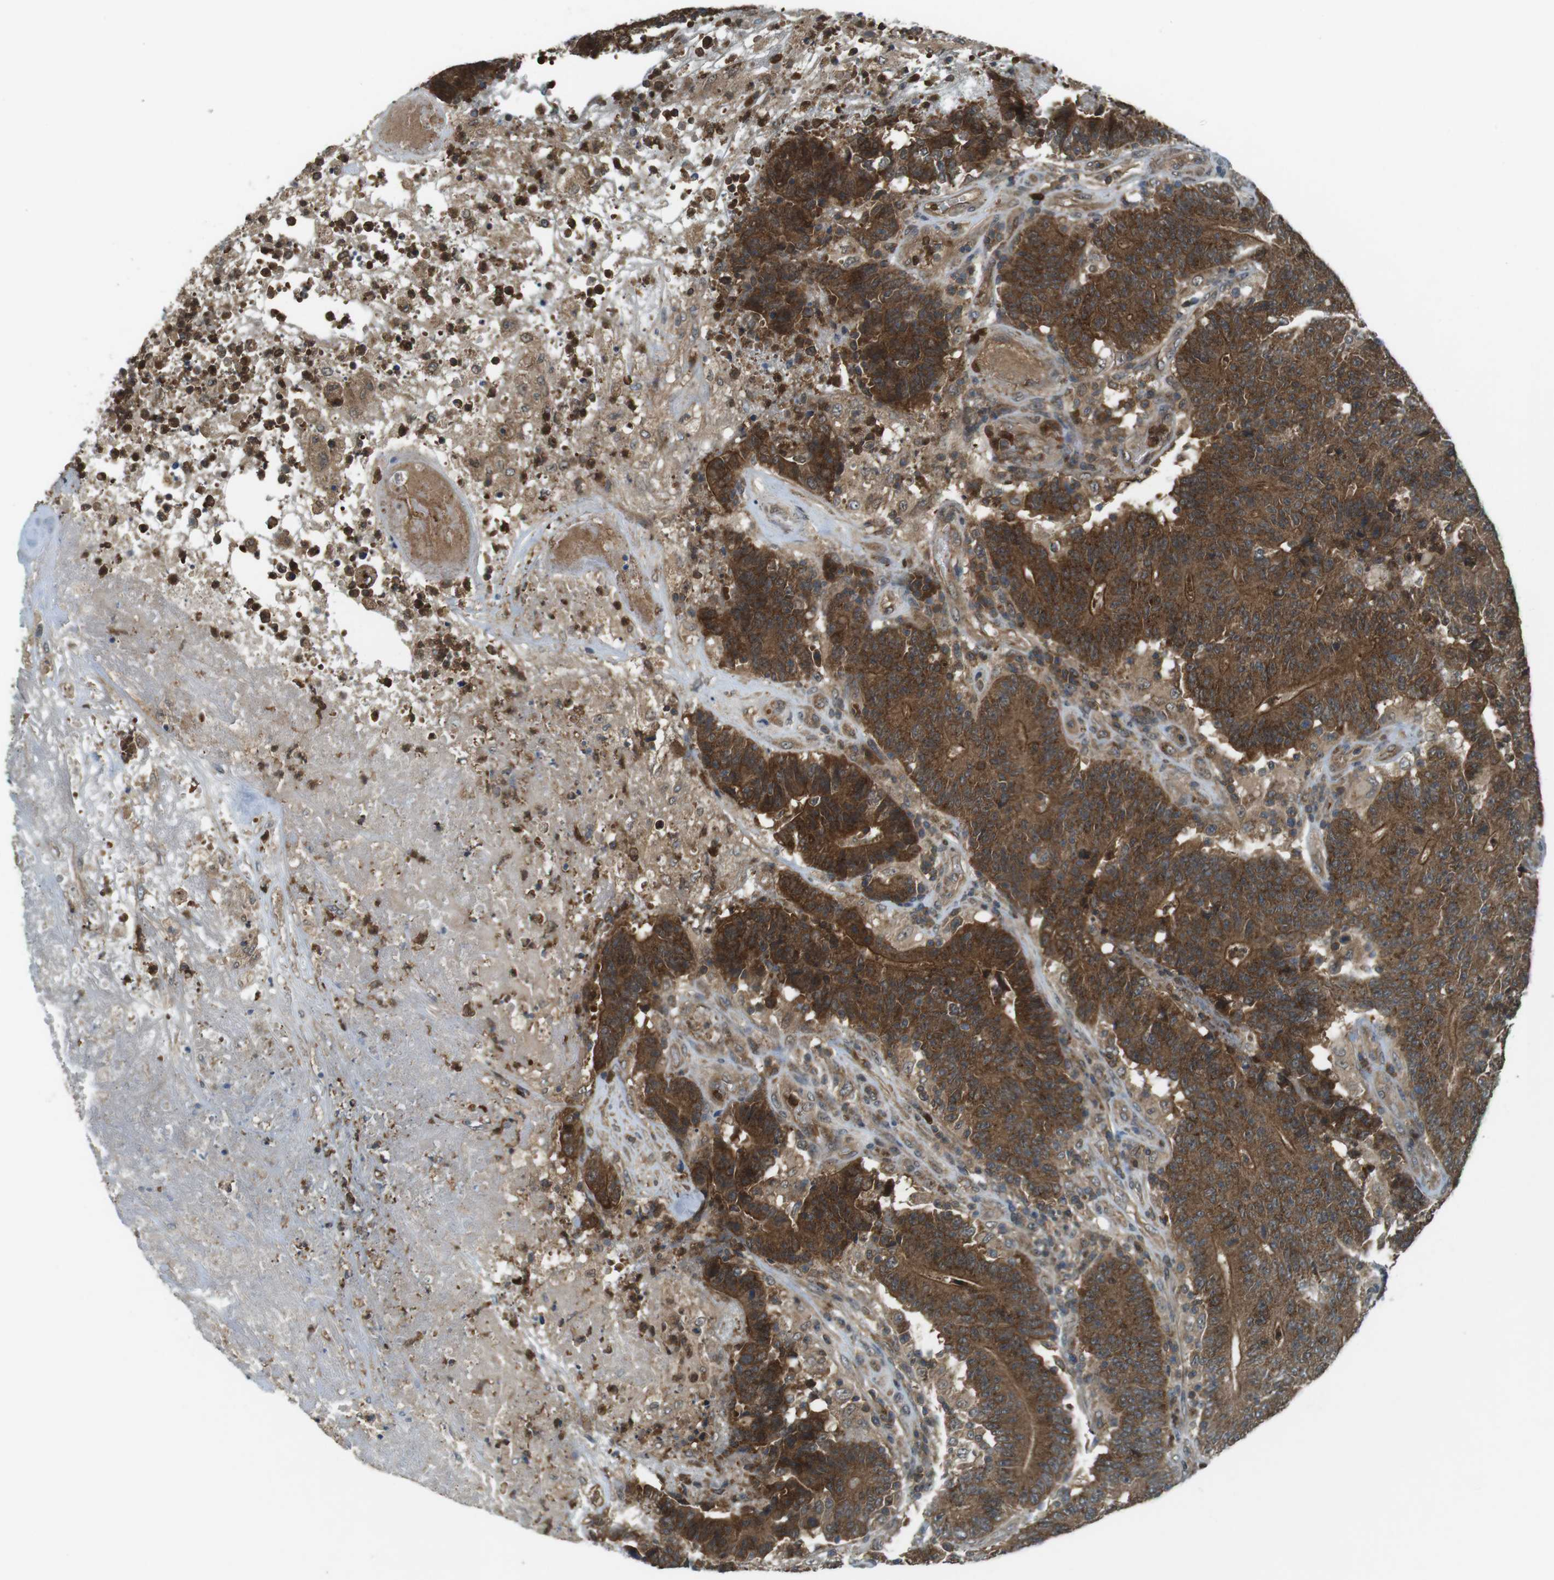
{"staining": {"intensity": "strong", "quantity": ">75%", "location": "cytoplasmic/membranous"}, "tissue": "colorectal cancer", "cell_type": "Tumor cells", "image_type": "cancer", "snomed": [{"axis": "morphology", "description": "Normal tissue, NOS"}, {"axis": "morphology", "description": "Adenocarcinoma, NOS"}, {"axis": "topography", "description": "Colon"}], "caption": "Strong cytoplasmic/membranous staining is identified in approximately >75% of tumor cells in colorectal cancer. Nuclei are stained in blue.", "gene": "LRRC3B", "patient": {"sex": "female", "age": 75}}